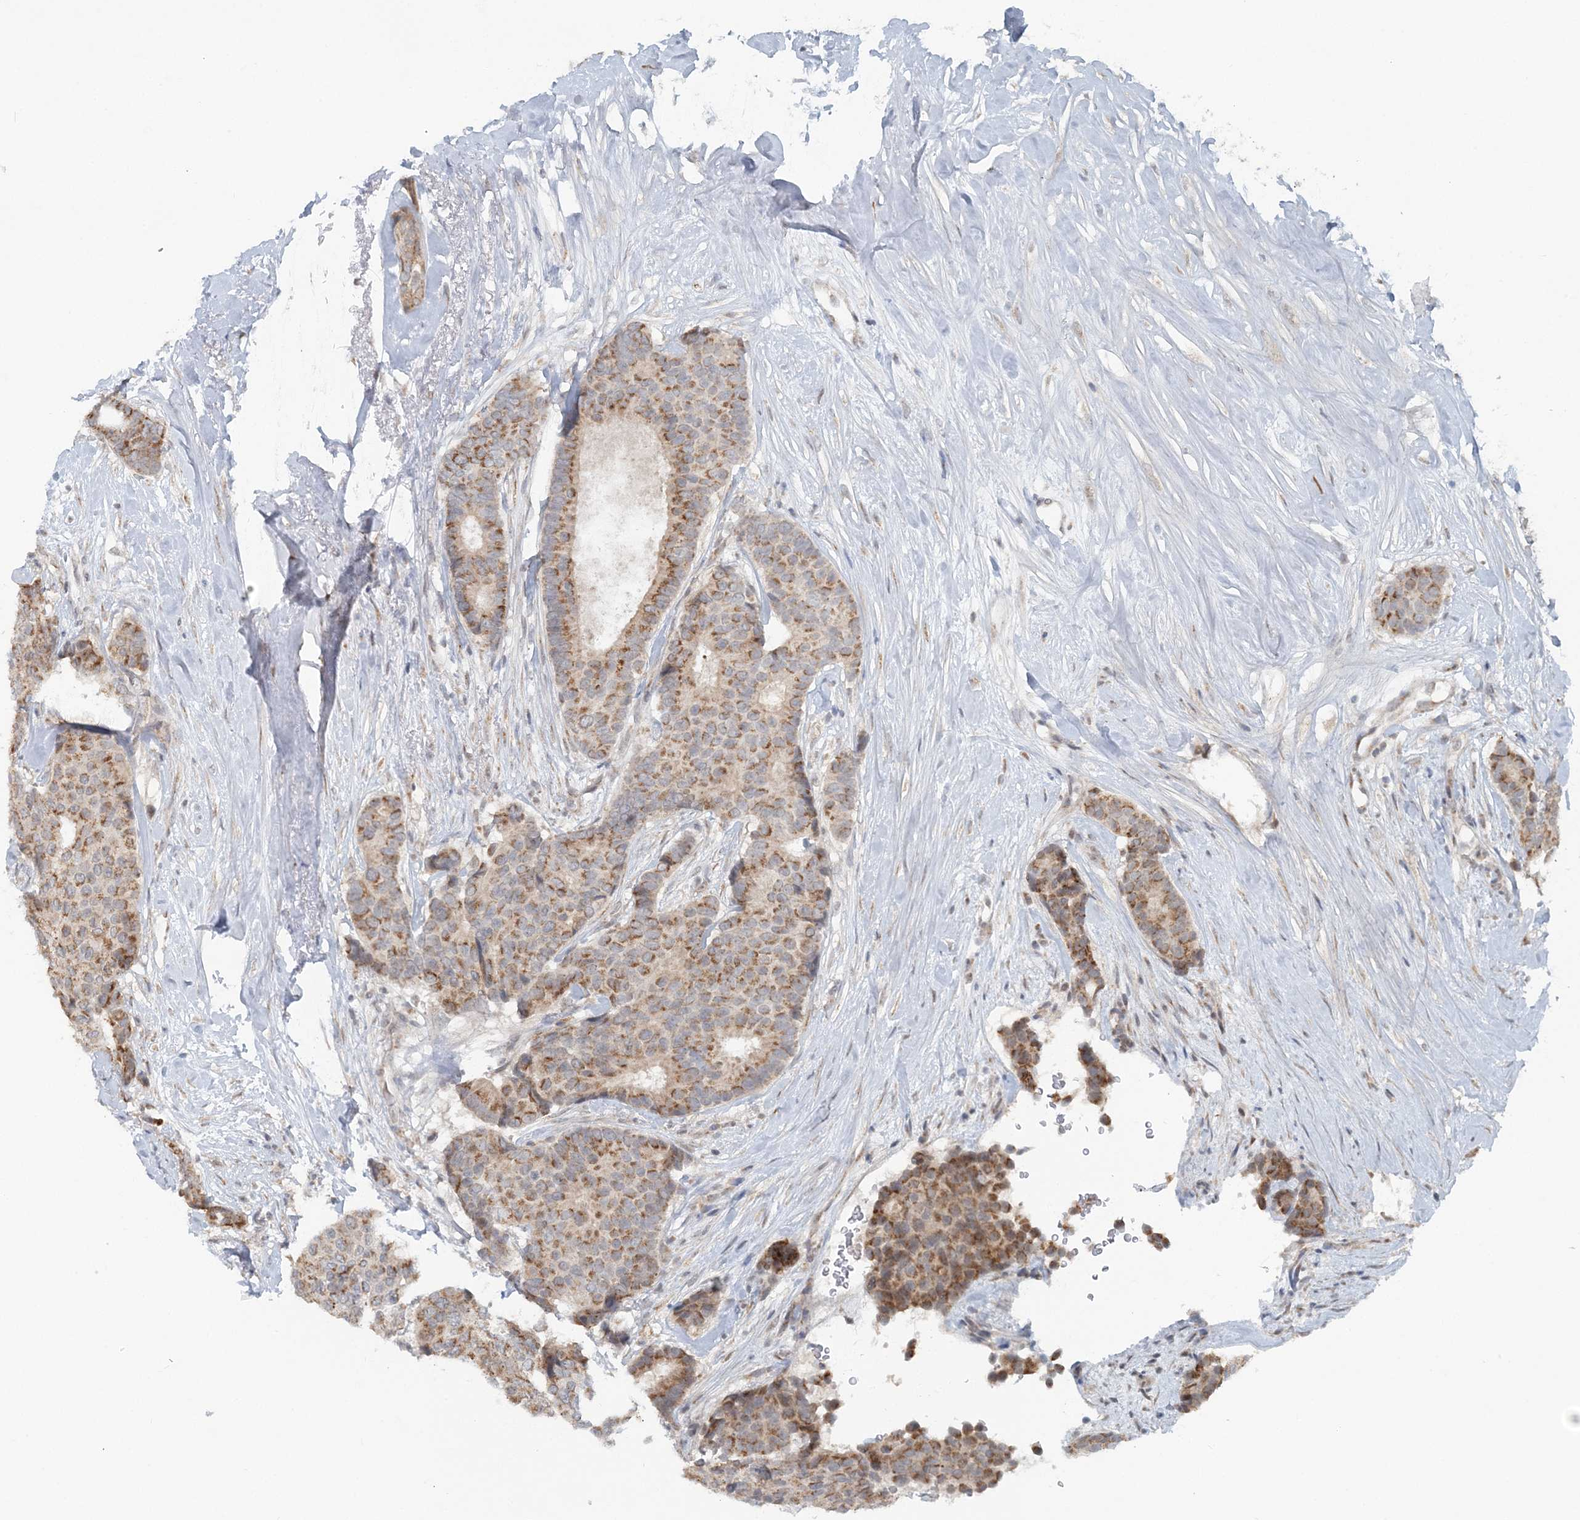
{"staining": {"intensity": "moderate", "quantity": ">75%", "location": "cytoplasmic/membranous"}, "tissue": "breast cancer", "cell_type": "Tumor cells", "image_type": "cancer", "snomed": [{"axis": "morphology", "description": "Duct carcinoma"}, {"axis": "topography", "description": "Breast"}], "caption": "This is an image of immunohistochemistry staining of breast cancer, which shows moderate staining in the cytoplasmic/membranous of tumor cells.", "gene": "RNF150", "patient": {"sex": "female", "age": 75}}